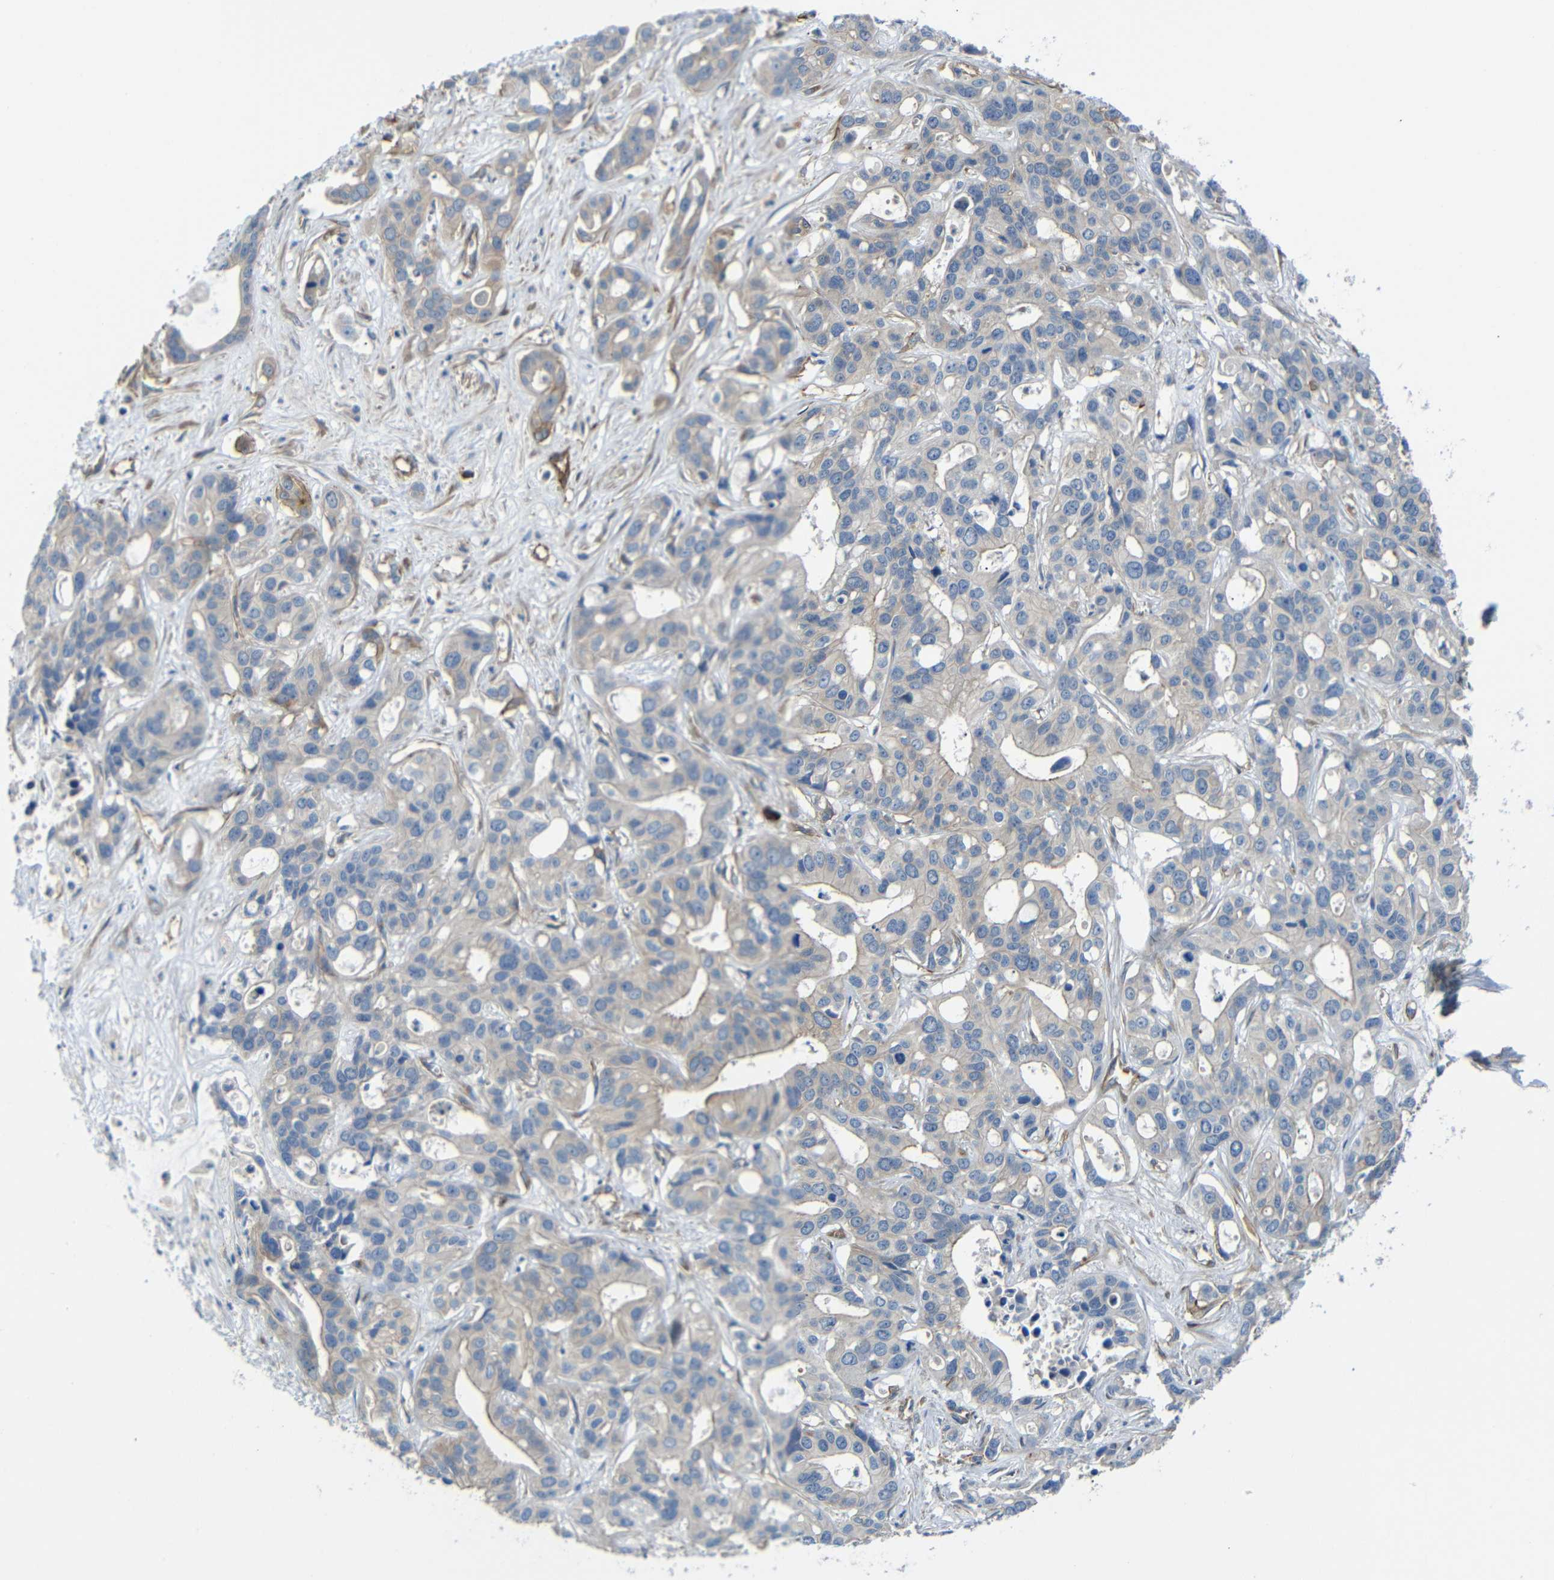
{"staining": {"intensity": "weak", "quantity": "25%-75%", "location": "cytoplasmic/membranous"}, "tissue": "liver cancer", "cell_type": "Tumor cells", "image_type": "cancer", "snomed": [{"axis": "morphology", "description": "Cholangiocarcinoma"}, {"axis": "topography", "description": "Liver"}], "caption": "This histopathology image shows IHC staining of liver cancer, with low weak cytoplasmic/membranous staining in about 25%-75% of tumor cells.", "gene": "MYO1B", "patient": {"sex": "female", "age": 65}}